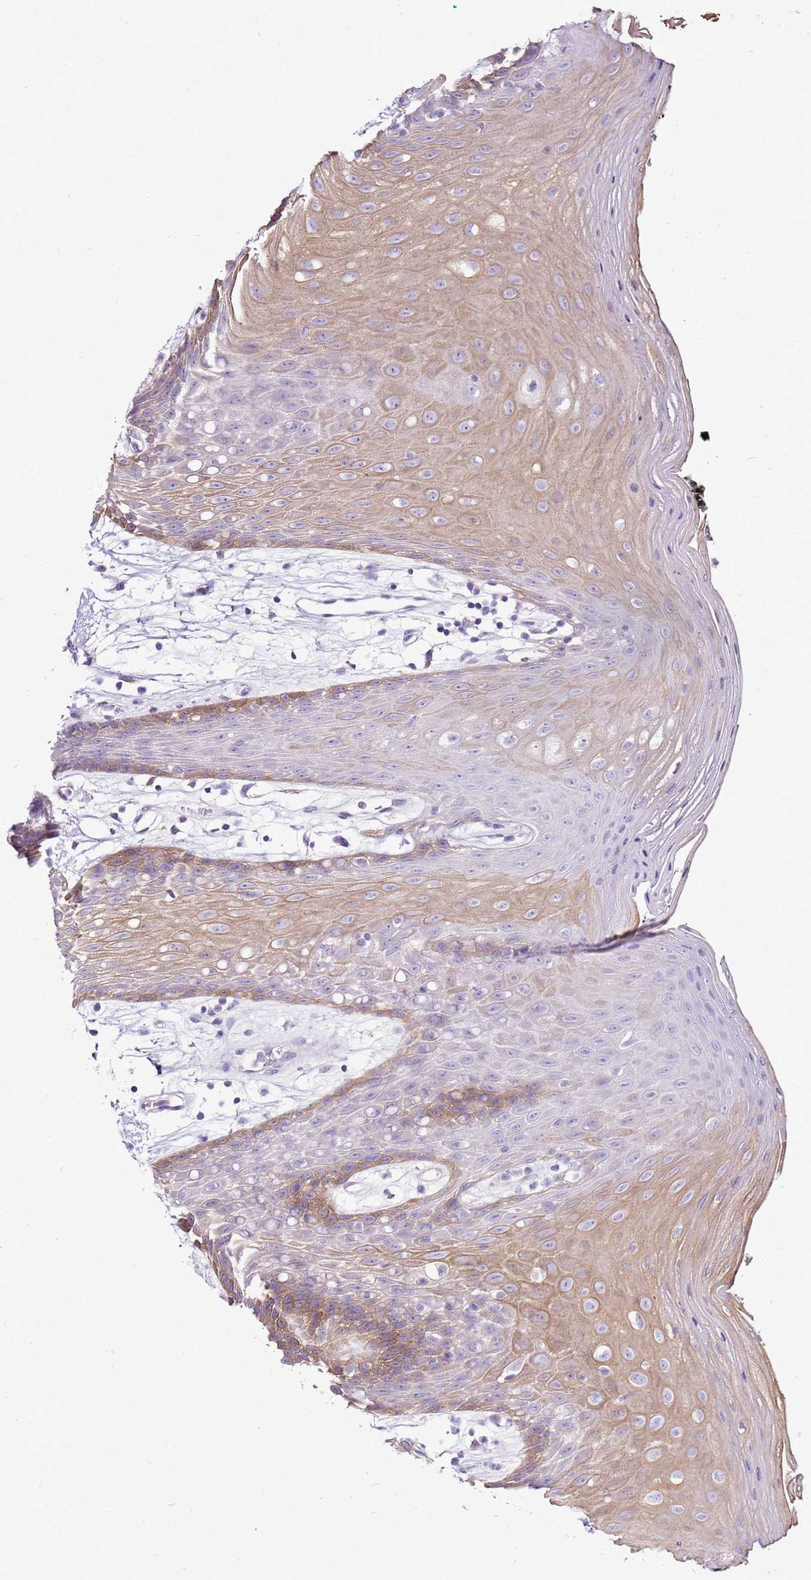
{"staining": {"intensity": "moderate", "quantity": "25%-75%", "location": "cytoplasmic/membranous"}, "tissue": "oral mucosa", "cell_type": "Squamous epithelial cells", "image_type": "normal", "snomed": [{"axis": "morphology", "description": "Normal tissue, NOS"}, {"axis": "topography", "description": "Oral tissue"}, {"axis": "topography", "description": "Tounge, NOS"}], "caption": "Protein expression by immunohistochemistry demonstrates moderate cytoplasmic/membranous expression in approximately 25%-75% of squamous epithelial cells in normal oral mucosa.", "gene": "SLC38A5", "patient": {"sex": "female", "age": 59}}